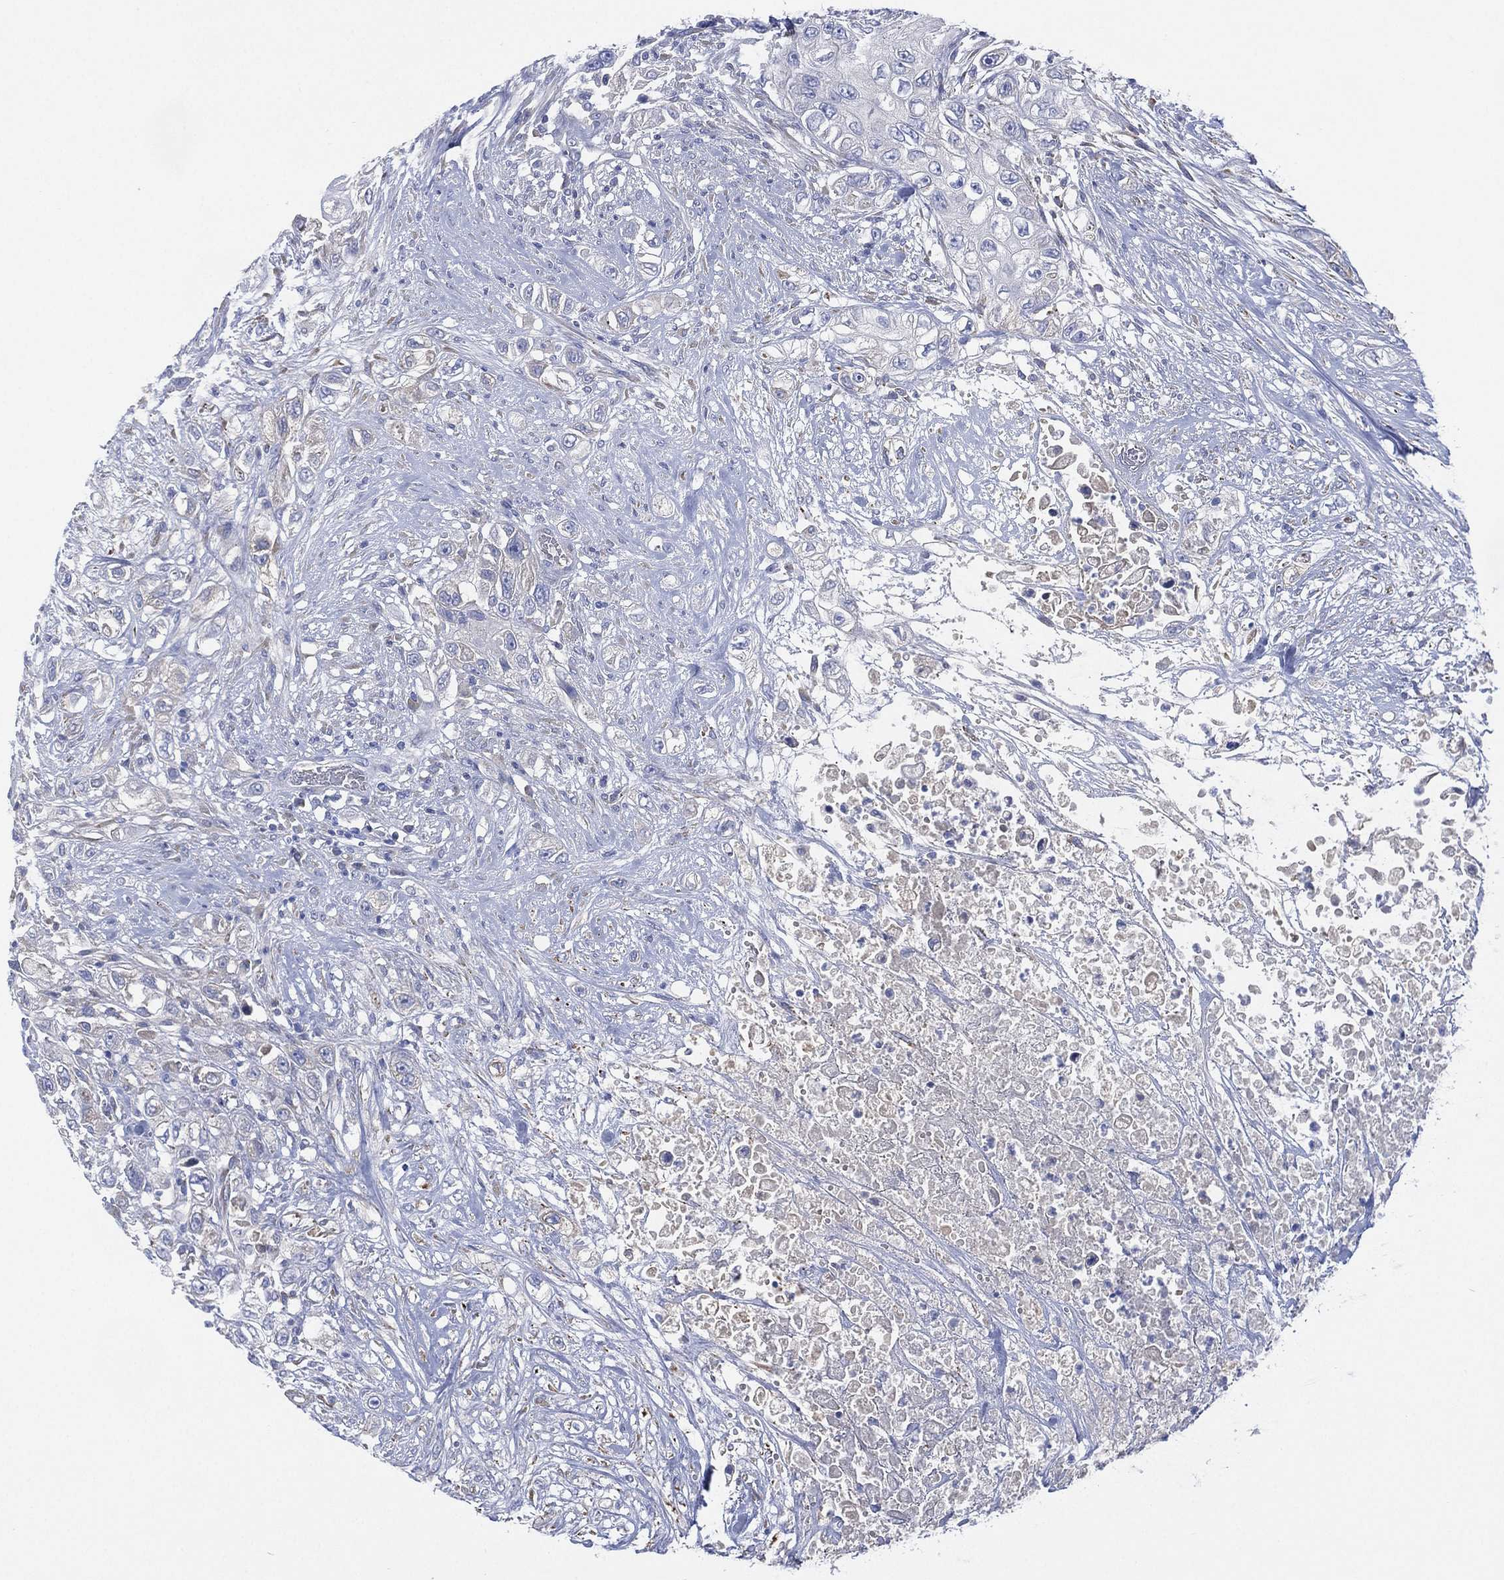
{"staining": {"intensity": "negative", "quantity": "none", "location": "none"}, "tissue": "urothelial cancer", "cell_type": "Tumor cells", "image_type": "cancer", "snomed": [{"axis": "morphology", "description": "Urothelial carcinoma, High grade"}, {"axis": "topography", "description": "Urinary bladder"}], "caption": "Tumor cells show no significant staining in urothelial cancer.", "gene": "CYP2D6", "patient": {"sex": "female", "age": 56}}